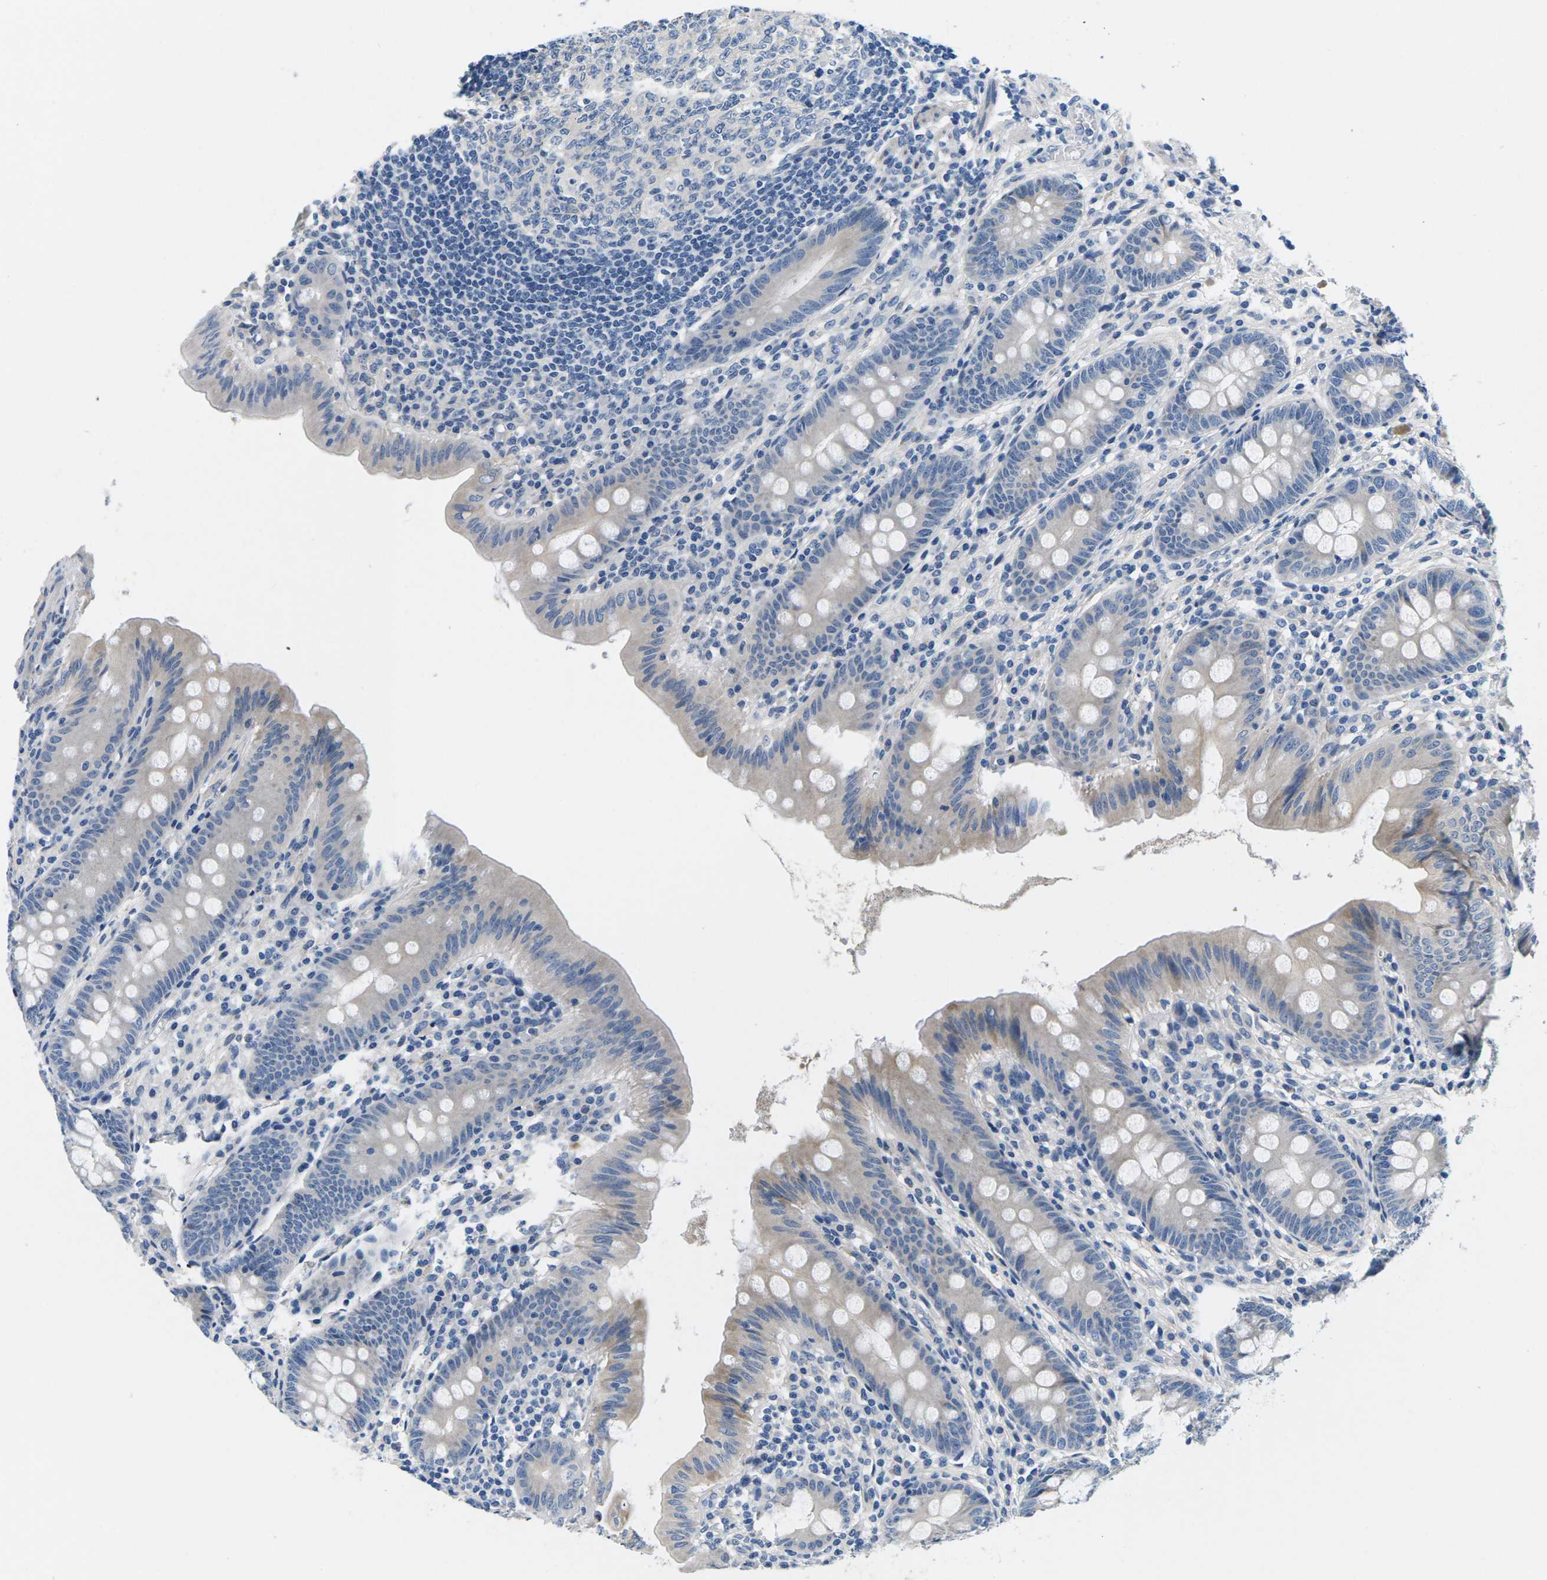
{"staining": {"intensity": "weak", "quantity": "<25%", "location": "cytoplasmic/membranous"}, "tissue": "appendix", "cell_type": "Glandular cells", "image_type": "normal", "snomed": [{"axis": "morphology", "description": "Normal tissue, NOS"}, {"axis": "topography", "description": "Appendix"}], "caption": "Immunohistochemical staining of unremarkable appendix exhibits no significant expression in glandular cells.", "gene": "TSPAN2", "patient": {"sex": "male", "age": 56}}